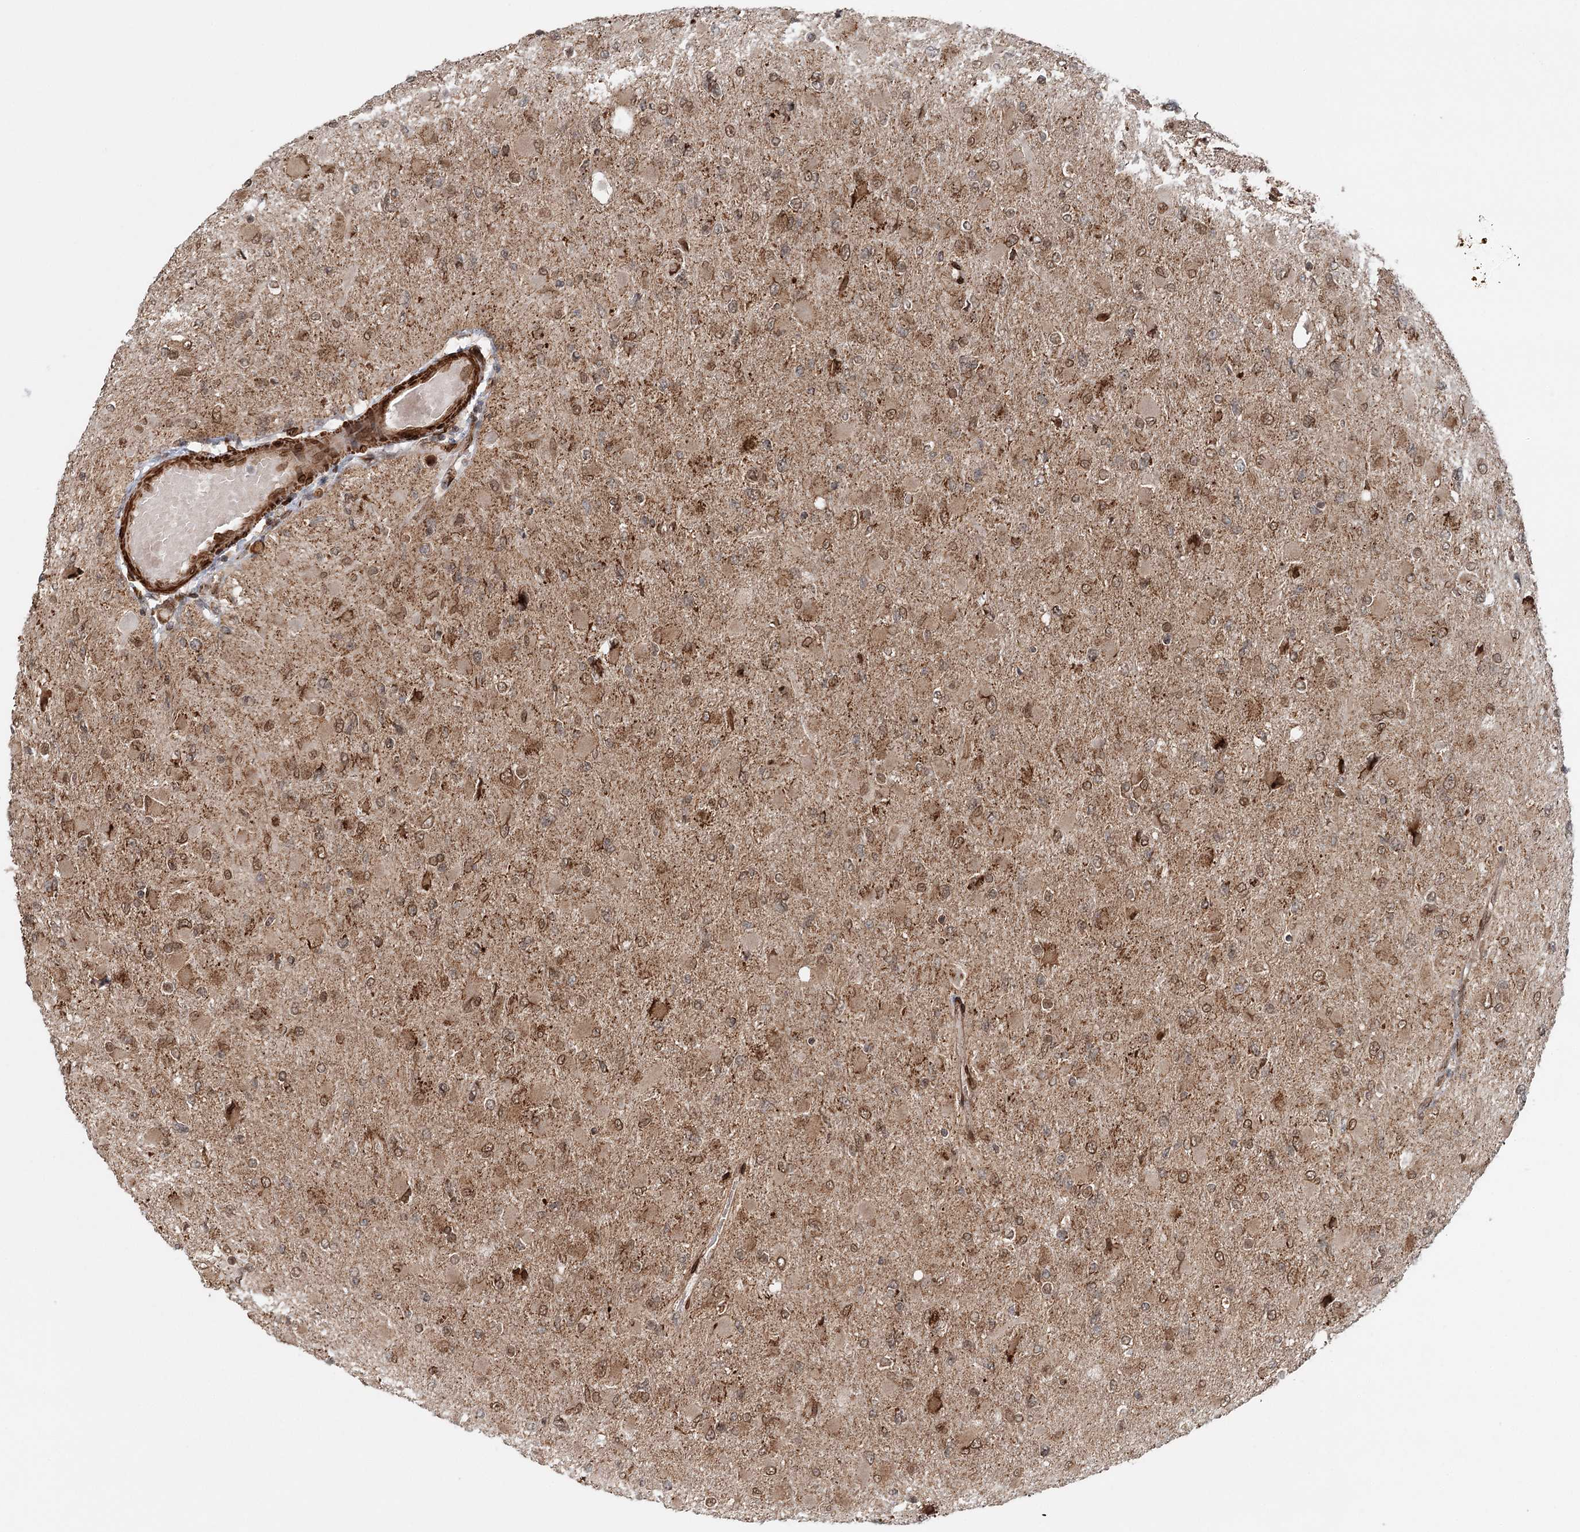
{"staining": {"intensity": "moderate", "quantity": "25%-75%", "location": "cytoplasmic/membranous,nuclear"}, "tissue": "glioma", "cell_type": "Tumor cells", "image_type": "cancer", "snomed": [{"axis": "morphology", "description": "Glioma, malignant, High grade"}, {"axis": "topography", "description": "Cerebral cortex"}], "caption": "High-grade glioma (malignant) stained with DAB (3,3'-diaminobenzidine) immunohistochemistry shows medium levels of moderate cytoplasmic/membranous and nuclear staining in approximately 25%-75% of tumor cells.", "gene": "BCKDHA", "patient": {"sex": "female", "age": 36}}